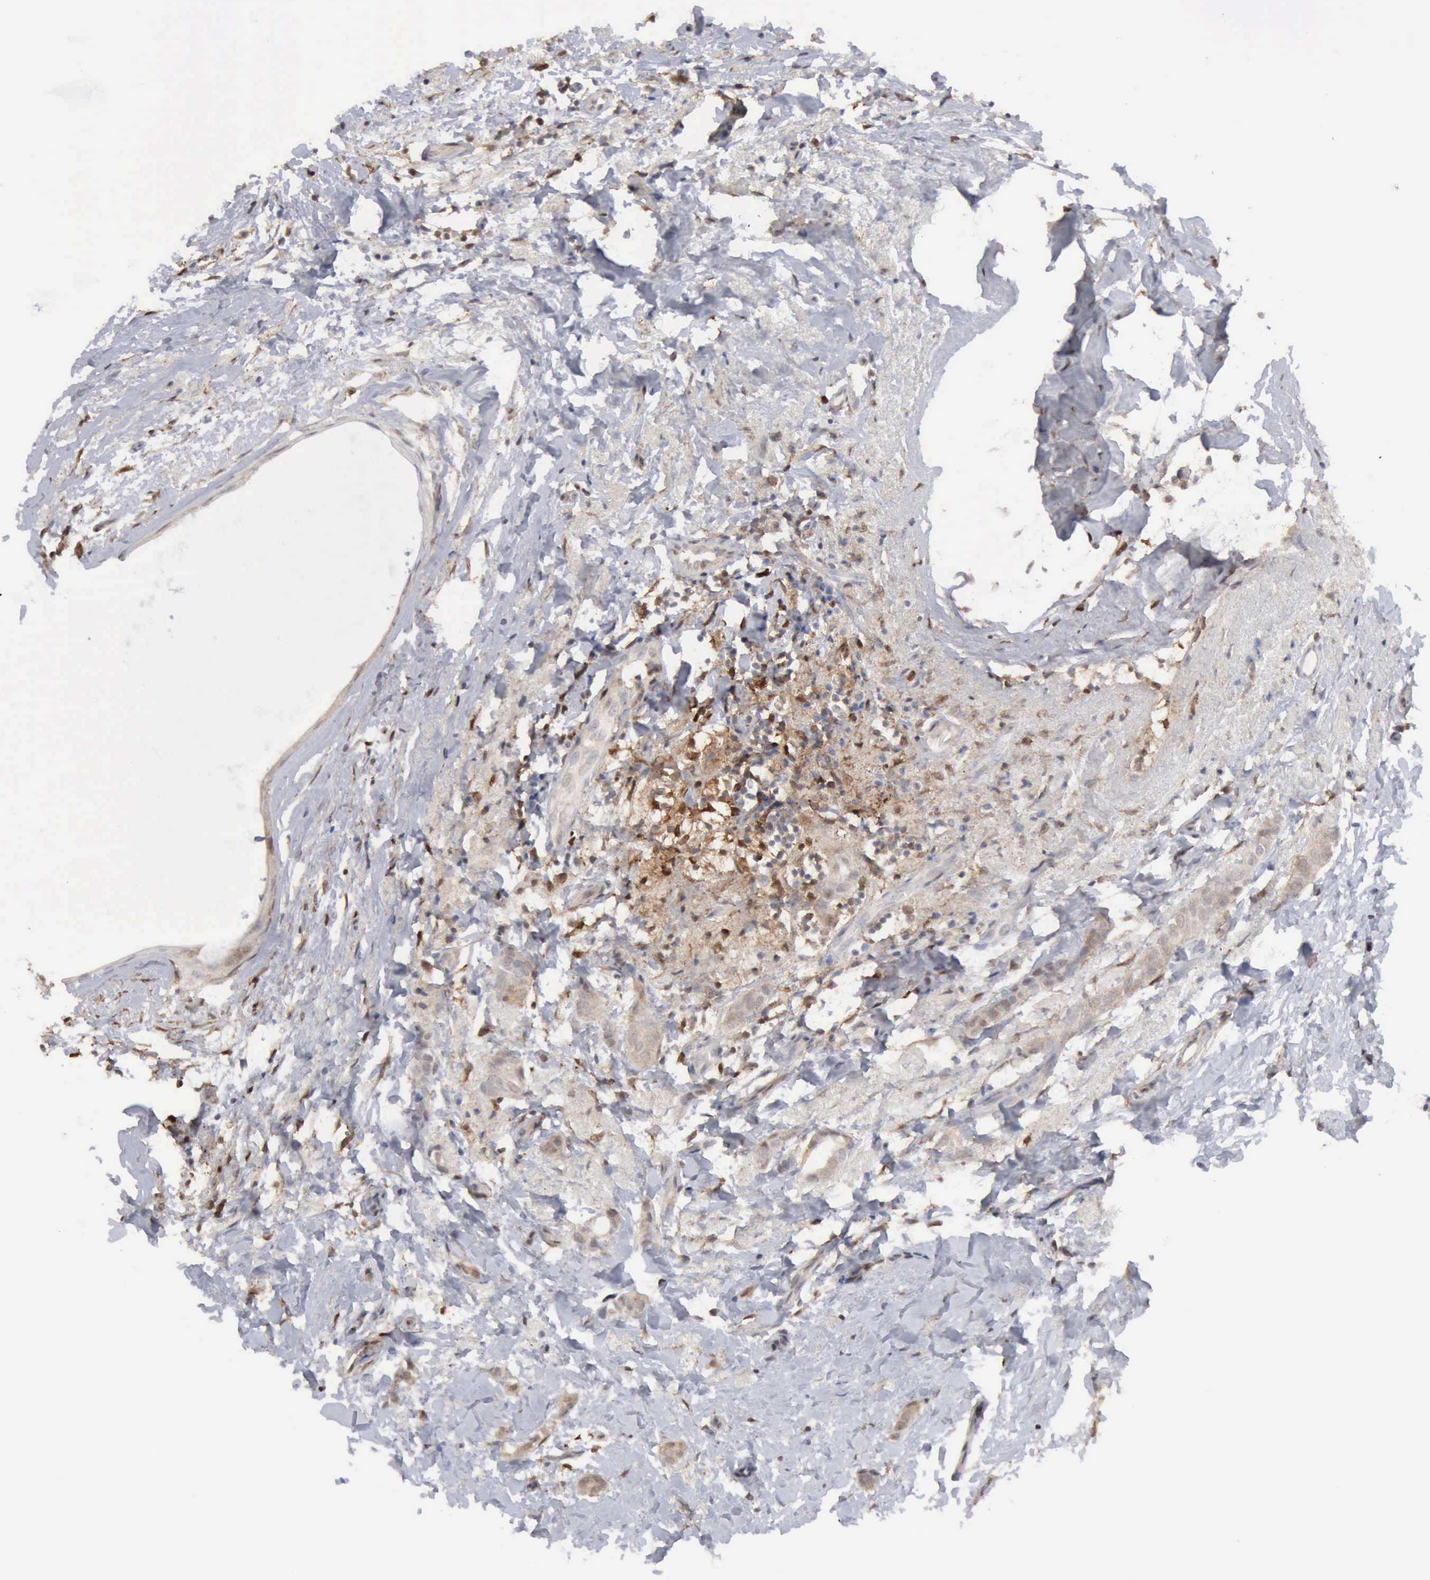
{"staining": {"intensity": "weak", "quantity": "25%-75%", "location": "cytoplasmic/membranous,nuclear"}, "tissue": "breast cancer", "cell_type": "Tumor cells", "image_type": "cancer", "snomed": [{"axis": "morphology", "description": "Duct carcinoma"}, {"axis": "topography", "description": "Breast"}], "caption": "There is low levels of weak cytoplasmic/membranous and nuclear positivity in tumor cells of breast cancer, as demonstrated by immunohistochemical staining (brown color).", "gene": "STAT1", "patient": {"sex": "female", "age": 54}}